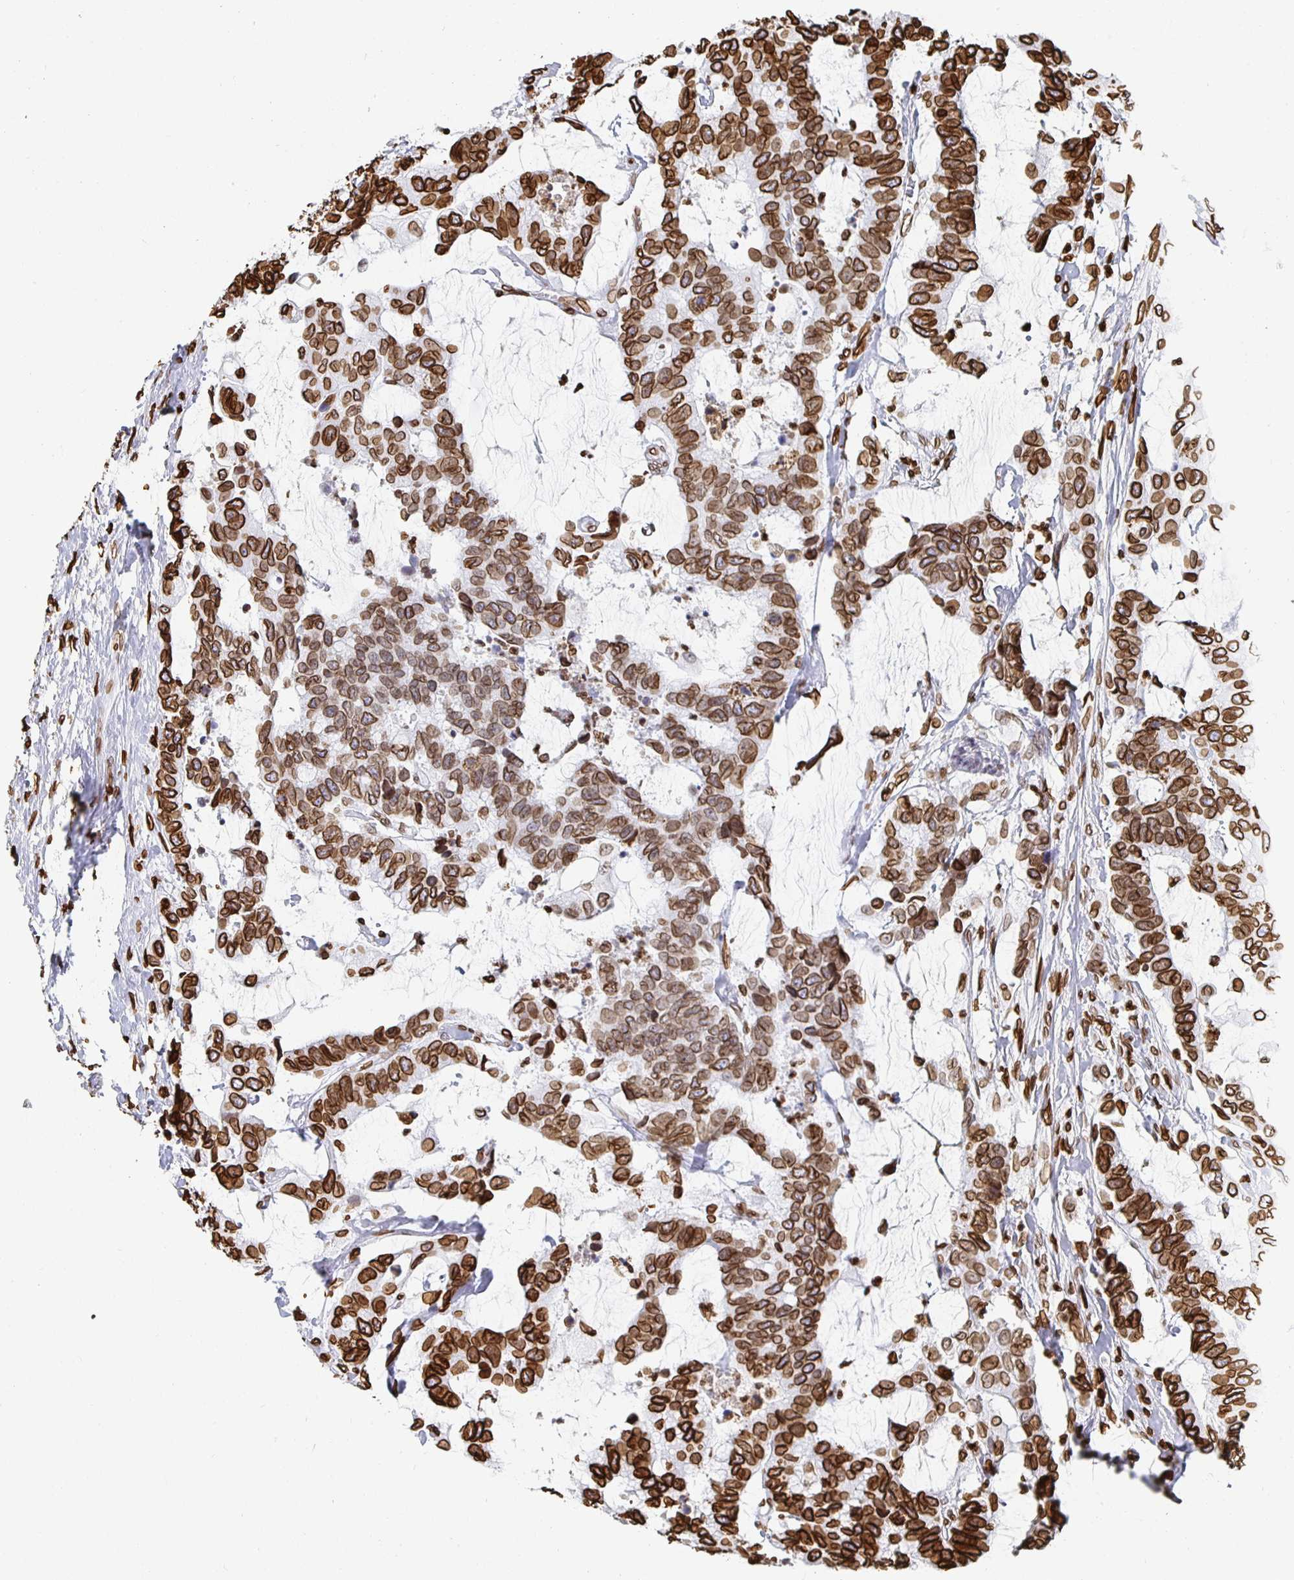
{"staining": {"intensity": "moderate", "quantity": ">75%", "location": "cytoplasmic/membranous,nuclear"}, "tissue": "colorectal cancer", "cell_type": "Tumor cells", "image_type": "cancer", "snomed": [{"axis": "morphology", "description": "Adenocarcinoma, NOS"}, {"axis": "topography", "description": "Rectum"}], "caption": "Protein staining of colorectal cancer tissue displays moderate cytoplasmic/membranous and nuclear staining in about >75% of tumor cells.", "gene": "LMNB1", "patient": {"sex": "female", "age": 59}}